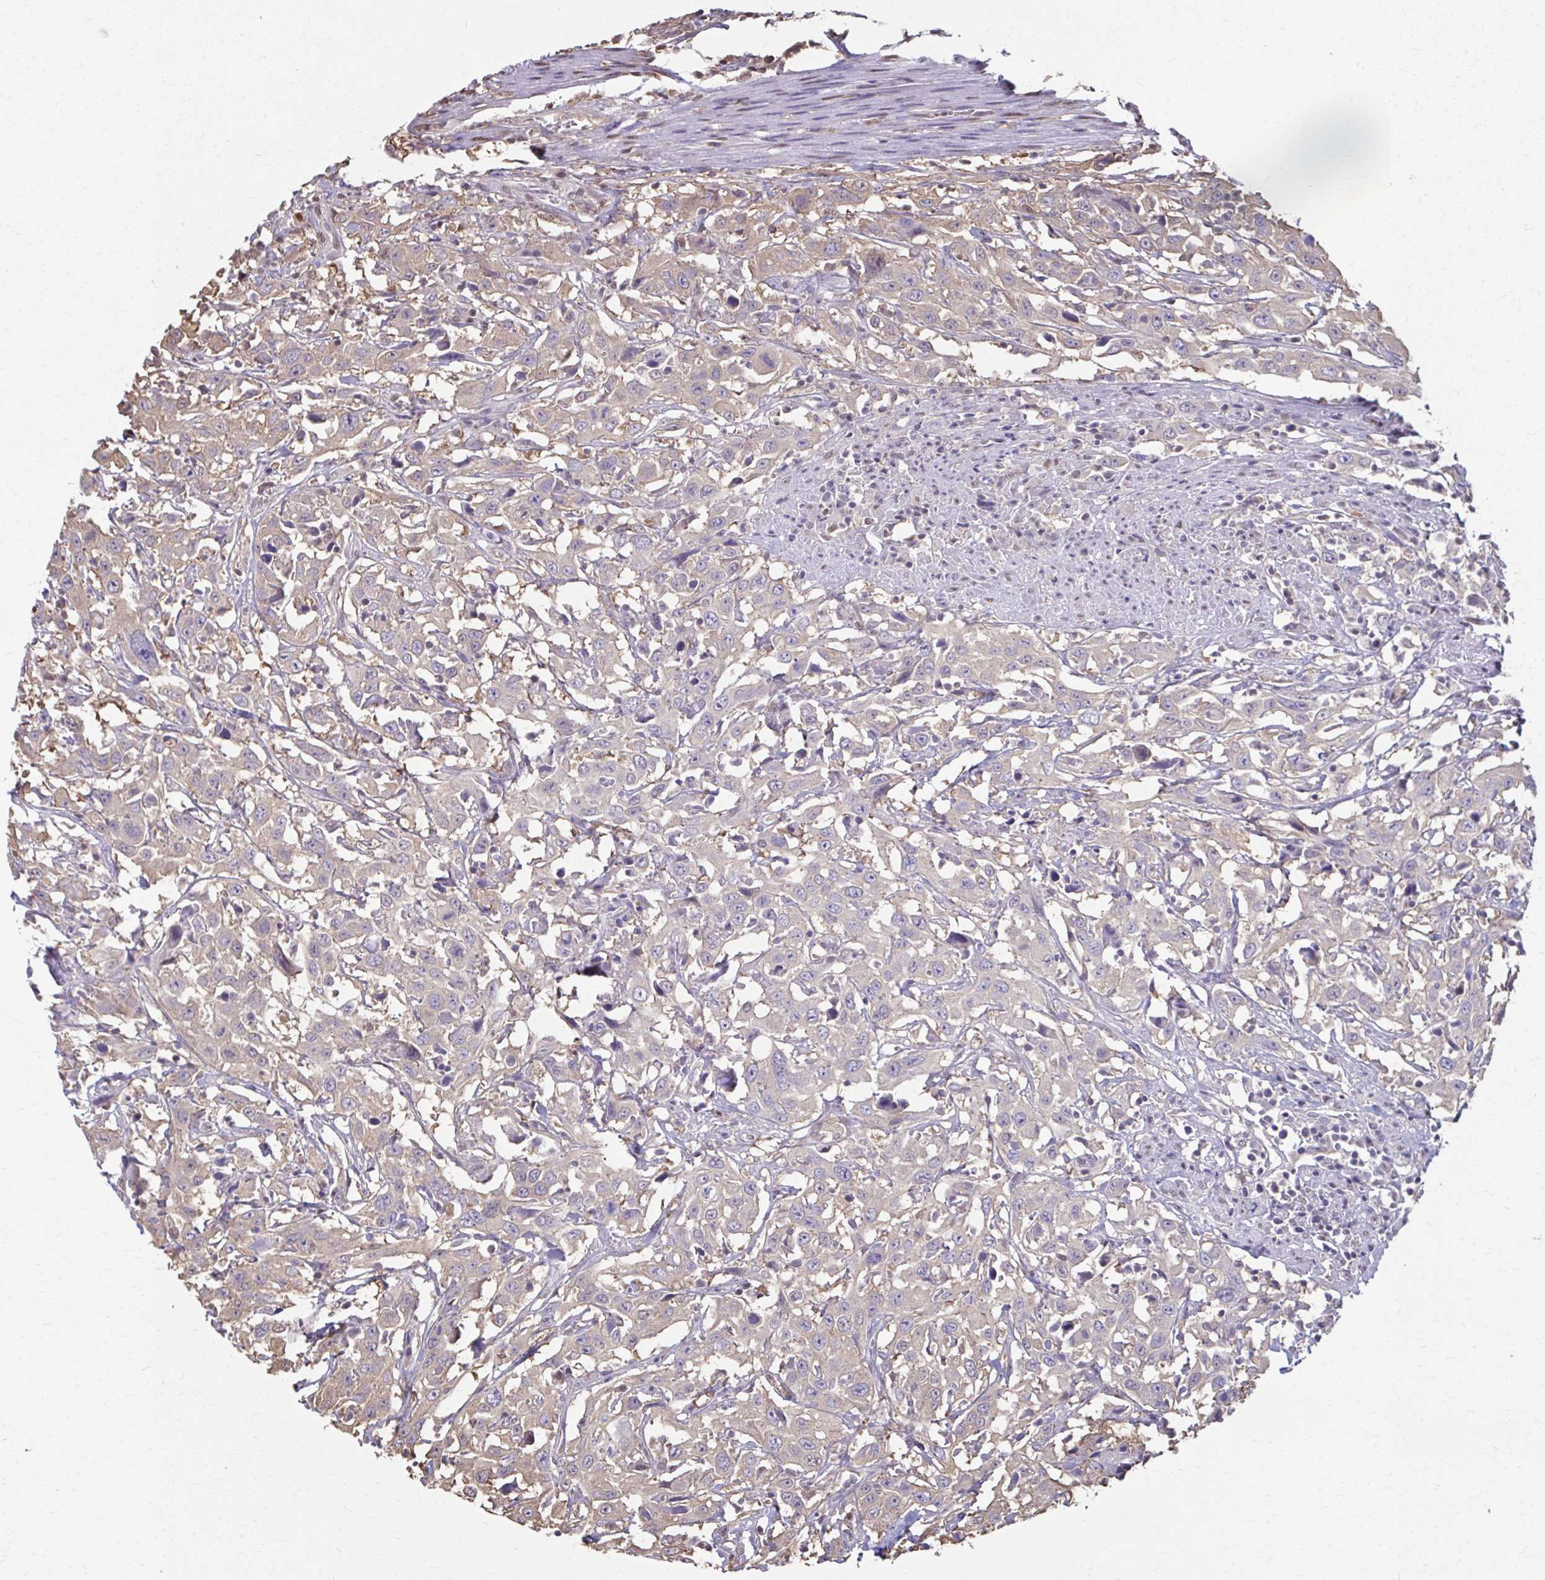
{"staining": {"intensity": "negative", "quantity": "none", "location": "none"}, "tissue": "urothelial cancer", "cell_type": "Tumor cells", "image_type": "cancer", "snomed": [{"axis": "morphology", "description": "Urothelial carcinoma, High grade"}, {"axis": "topography", "description": "Urinary bladder"}], "caption": "Immunohistochemistry (IHC) of human urothelial cancer exhibits no expression in tumor cells.", "gene": "ING4", "patient": {"sex": "male", "age": 61}}